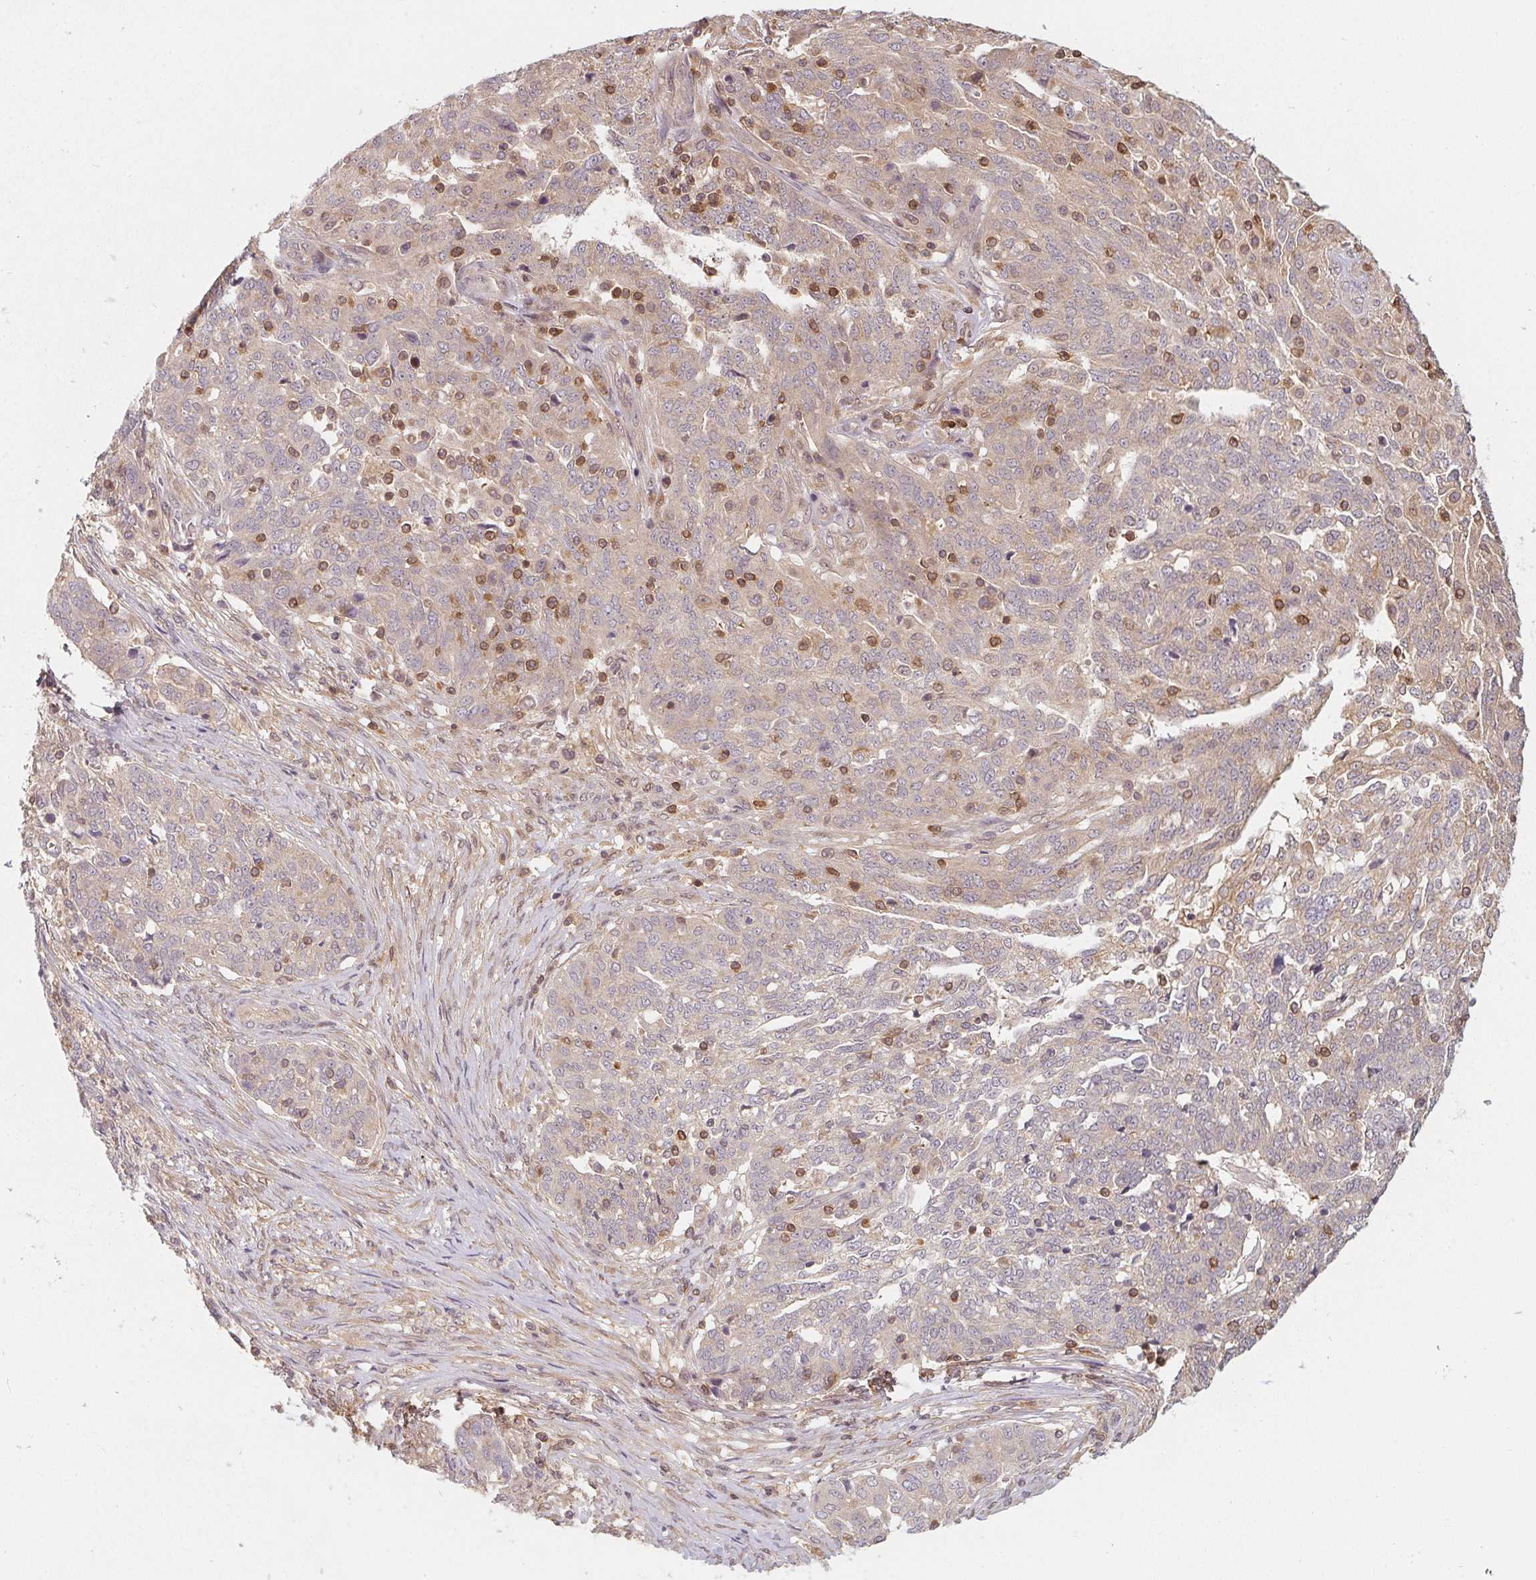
{"staining": {"intensity": "negative", "quantity": "none", "location": "none"}, "tissue": "ovarian cancer", "cell_type": "Tumor cells", "image_type": "cancer", "snomed": [{"axis": "morphology", "description": "Cystadenocarcinoma, serous, NOS"}, {"axis": "topography", "description": "Ovary"}], "caption": "Tumor cells are negative for brown protein staining in ovarian cancer (serous cystadenocarcinoma).", "gene": "ANKRD13A", "patient": {"sex": "female", "age": 67}}